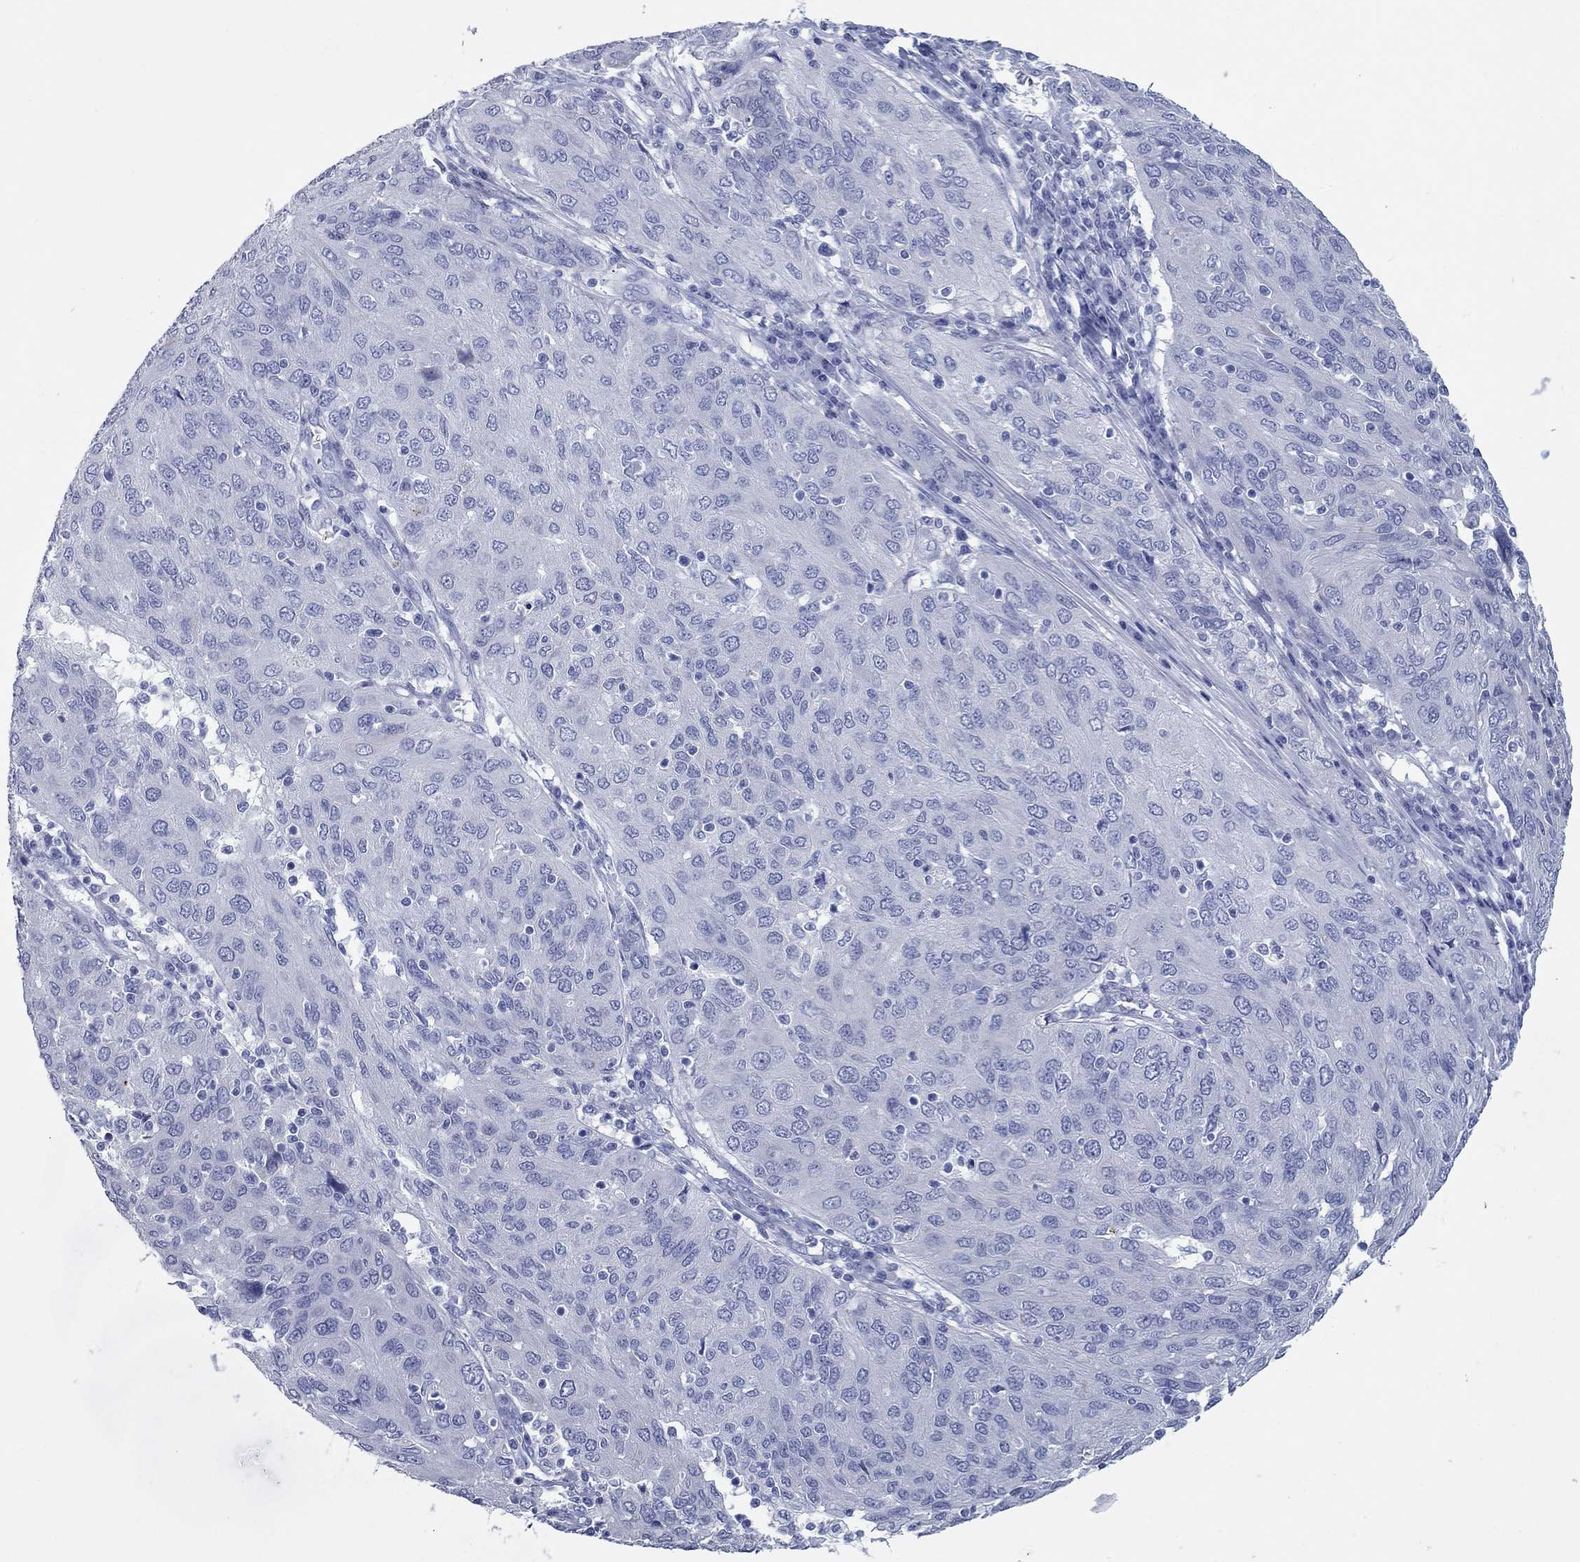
{"staining": {"intensity": "negative", "quantity": "none", "location": "none"}, "tissue": "ovarian cancer", "cell_type": "Tumor cells", "image_type": "cancer", "snomed": [{"axis": "morphology", "description": "Carcinoma, endometroid"}, {"axis": "topography", "description": "Ovary"}], "caption": "Immunohistochemistry micrograph of neoplastic tissue: ovarian endometroid carcinoma stained with DAB (3,3'-diaminobenzidine) reveals no significant protein staining in tumor cells. (Stains: DAB (3,3'-diaminobenzidine) IHC with hematoxylin counter stain, Microscopy: brightfield microscopy at high magnification).", "gene": "CCNA1", "patient": {"sex": "female", "age": 50}}